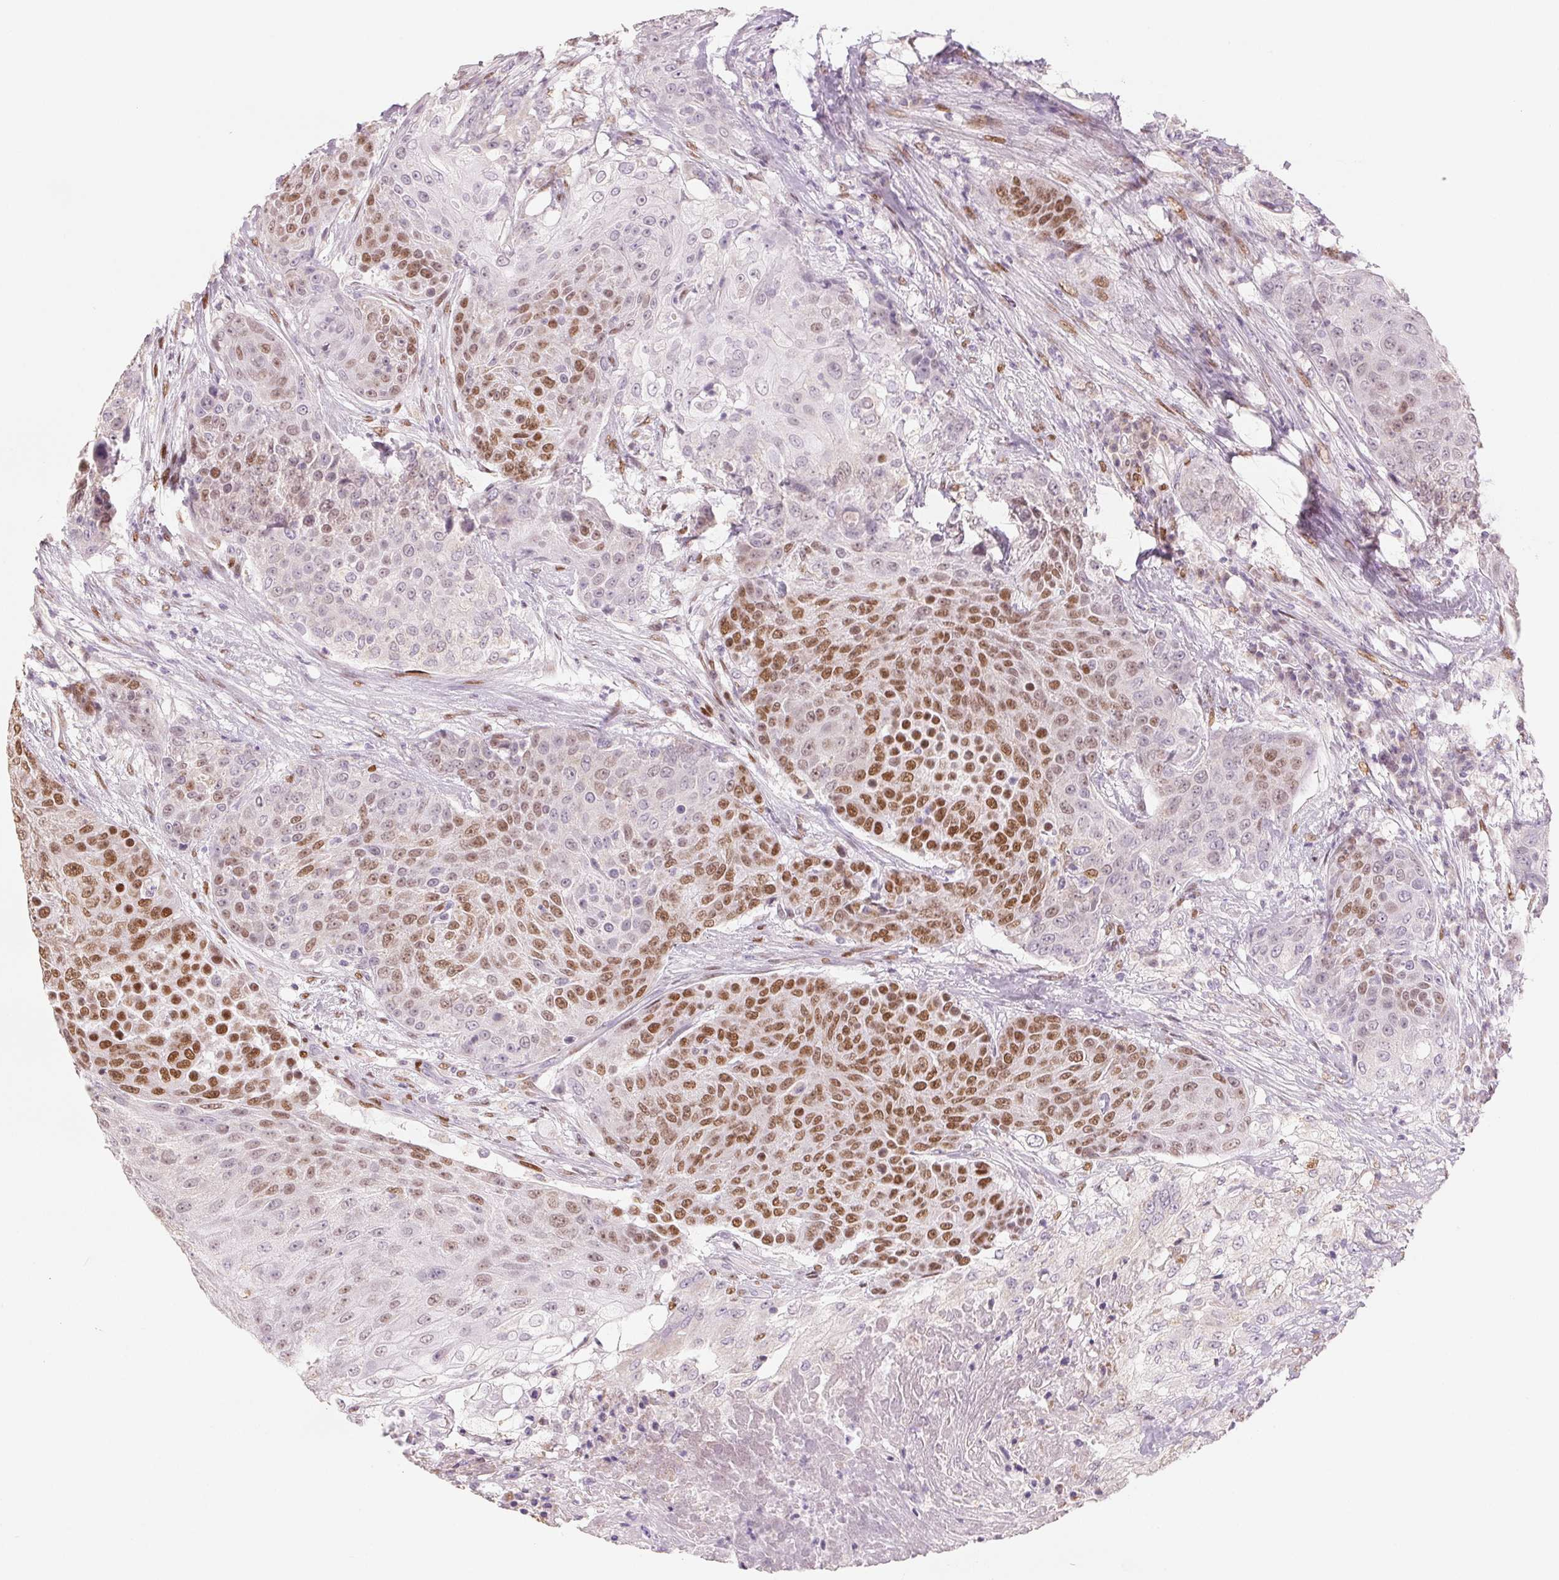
{"staining": {"intensity": "moderate", "quantity": "25%-75%", "location": "nuclear"}, "tissue": "urothelial cancer", "cell_type": "Tumor cells", "image_type": "cancer", "snomed": [{"axis": "morphology", "description": "Urothelial carcinoma, High grade"}, {"axis": "topography", "description": "Urinary bladder"}], "caption": "Urothelial cancer was stained to show a protein in brown. There is medium levels of moderate nuclear expression in about 25%-75% of tumor cells. (DAB IHC, brown staining for protein, blue staining for nuclei).", "gene": "SMARCD3", "patient": {"sex": "female", "age": 63}}